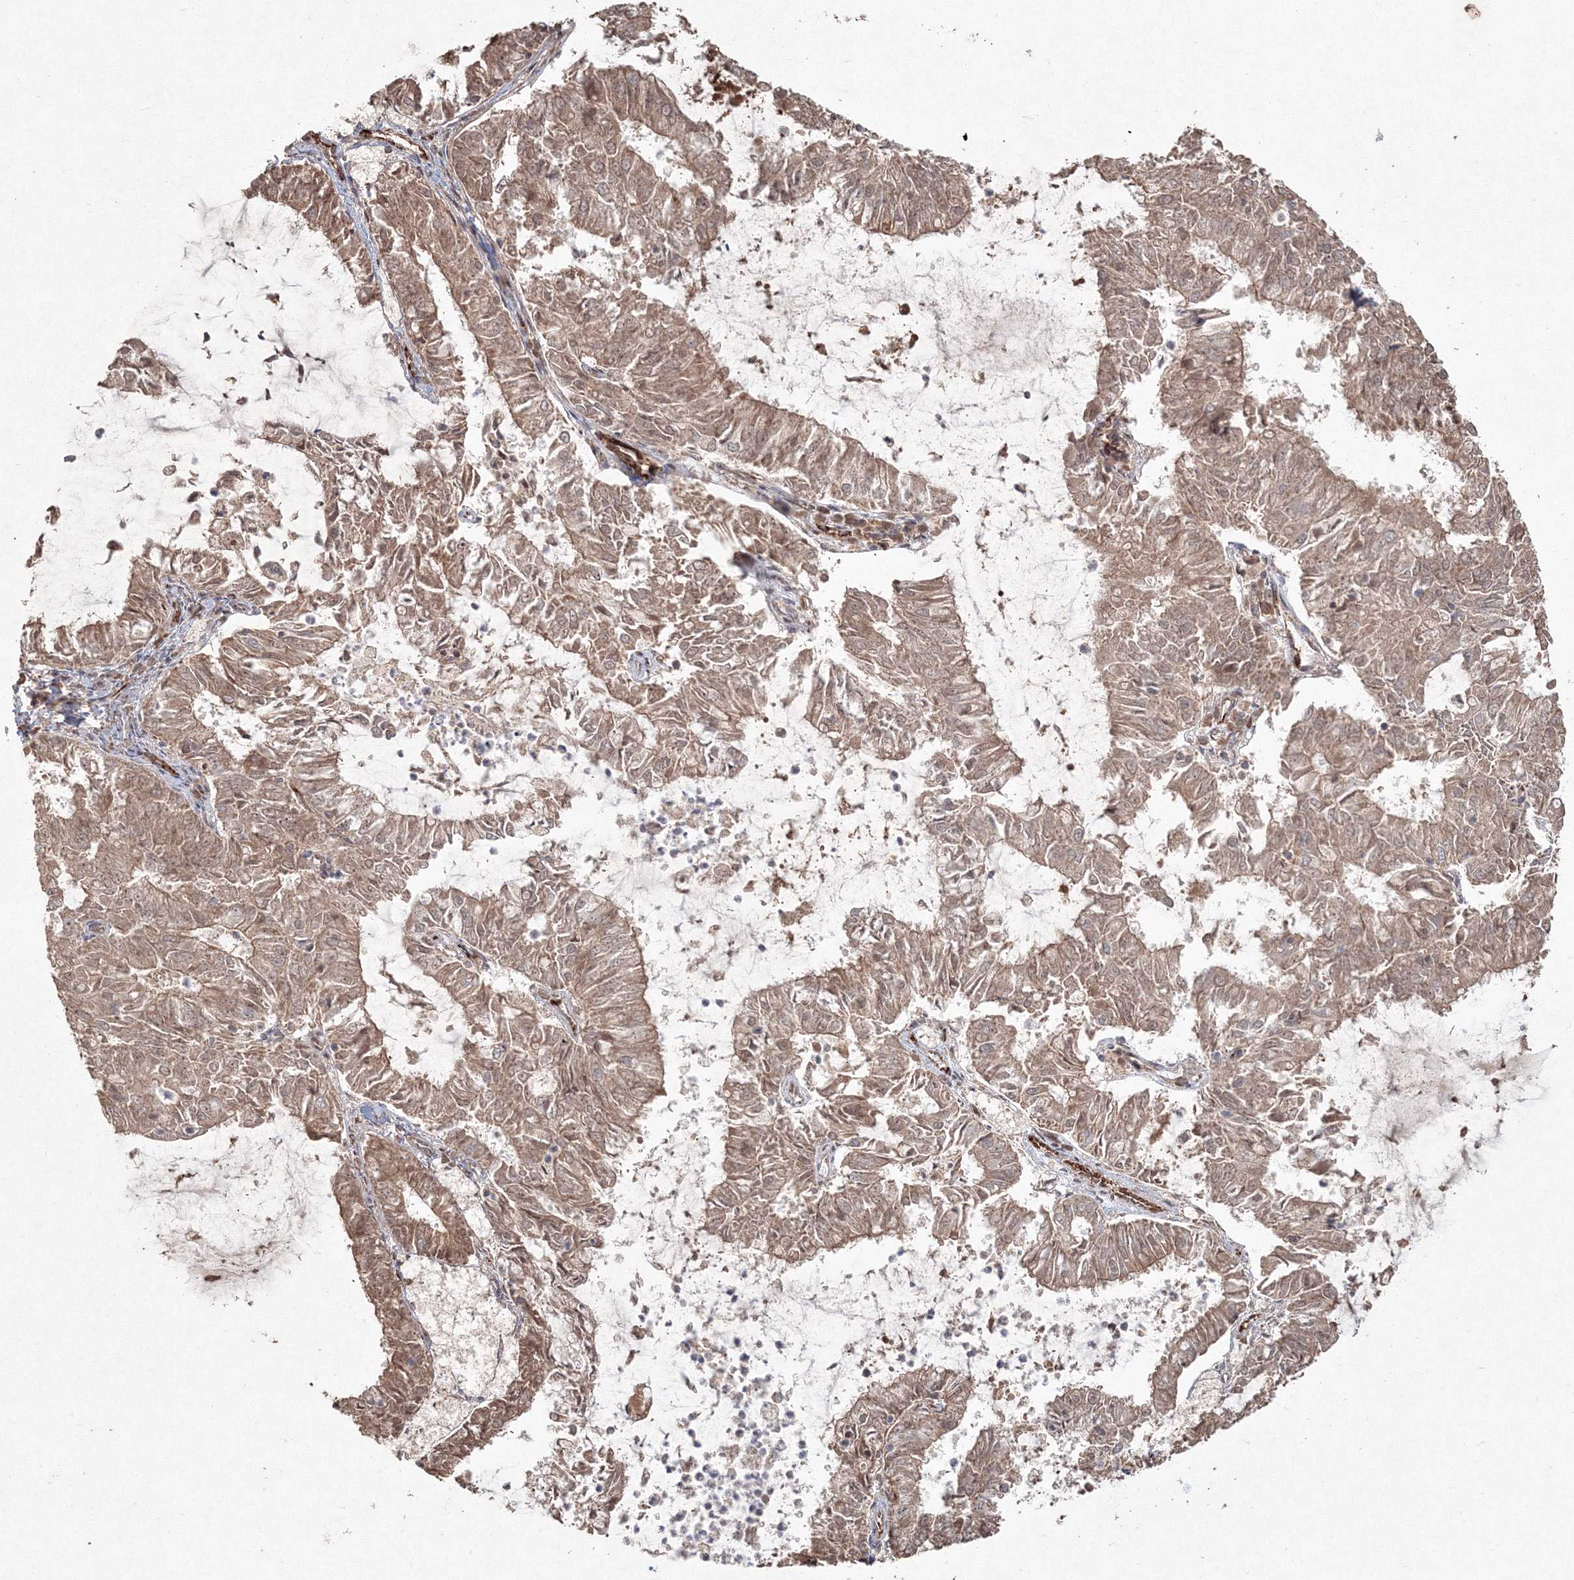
{"staining": {"intensity": "moderate", "quantity": ">75%", "location": "cytoplasmic/membranous"}, "tissue": "endometrial cancer", "cell_type": "Tumor cells", "image_type": "cancer", "snomed": [{"axis": "morphology", "description": "Adenocarcinoma, NOS"}, {"axis": "topography", "description": "Endometrium"}], "caption": "Immunohistochemical staining of adenocarcinoma (endometrial) reveals medium levels of moderate cytoplasmic/membranous protein staining in approximately >75% of tumor cells.", "gene": "ANAPC16", "patient": {"sex": "female", "age": 57}}